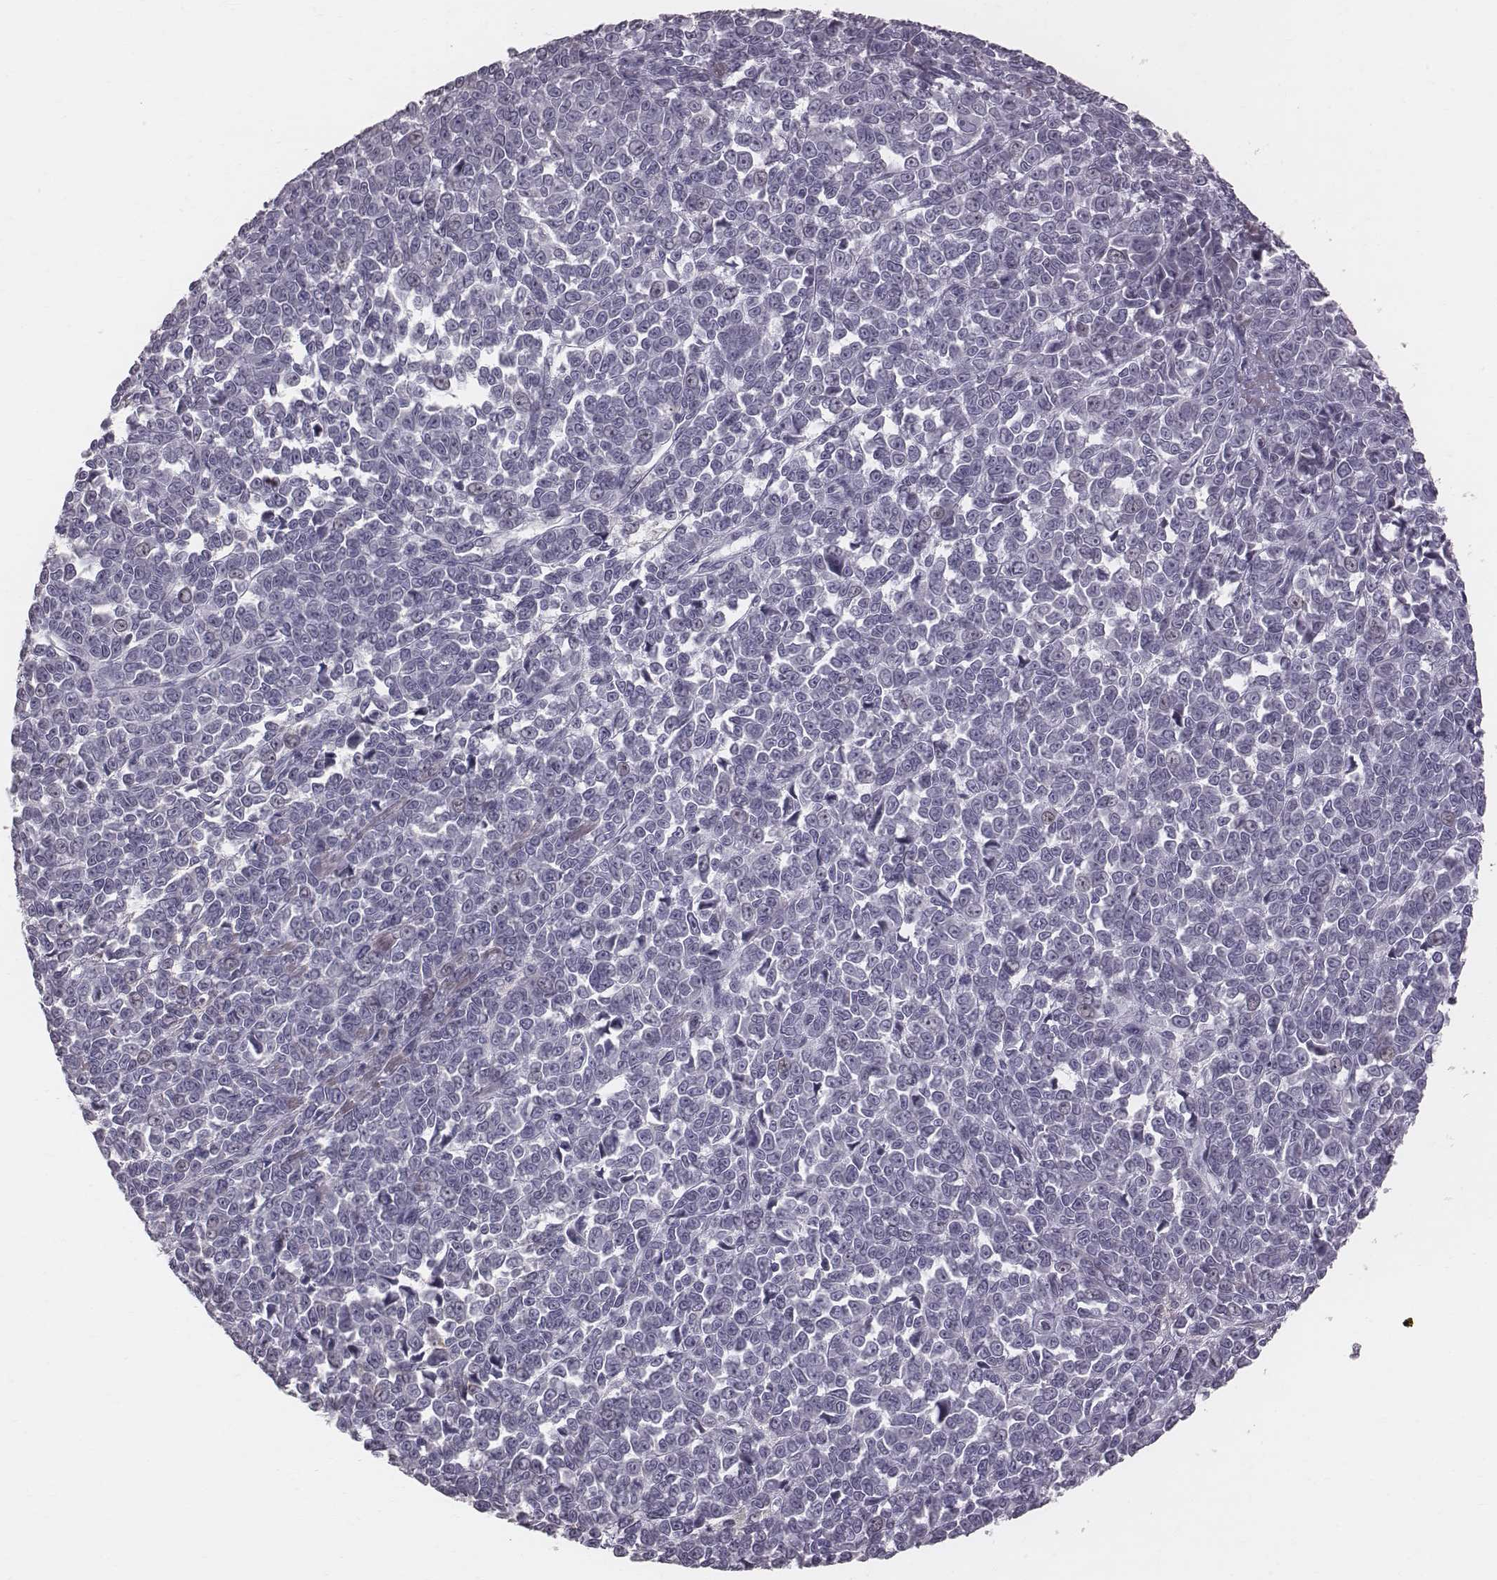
{"staining": {"intensity": "negative", "quantity": "none", "location": "none"}, "tissue": "melanoma", "cell_type": "Tumor cells", "image_type": "cancer", "snomed": [{"axis": "morphology", "description": "Malignant melanoma, NOS"}, {"axis": "topography", "description": "Skin"}], "caption": "Immunohistochemical staining of human malignant melanoma reveals no significant staining in tumor cells. The staining is performed using DAB brown chromogen with nuclei counter-stained in using hematoxylin.", "gene": "CFTR", "patient": {"sex": "female", "age": 95}}